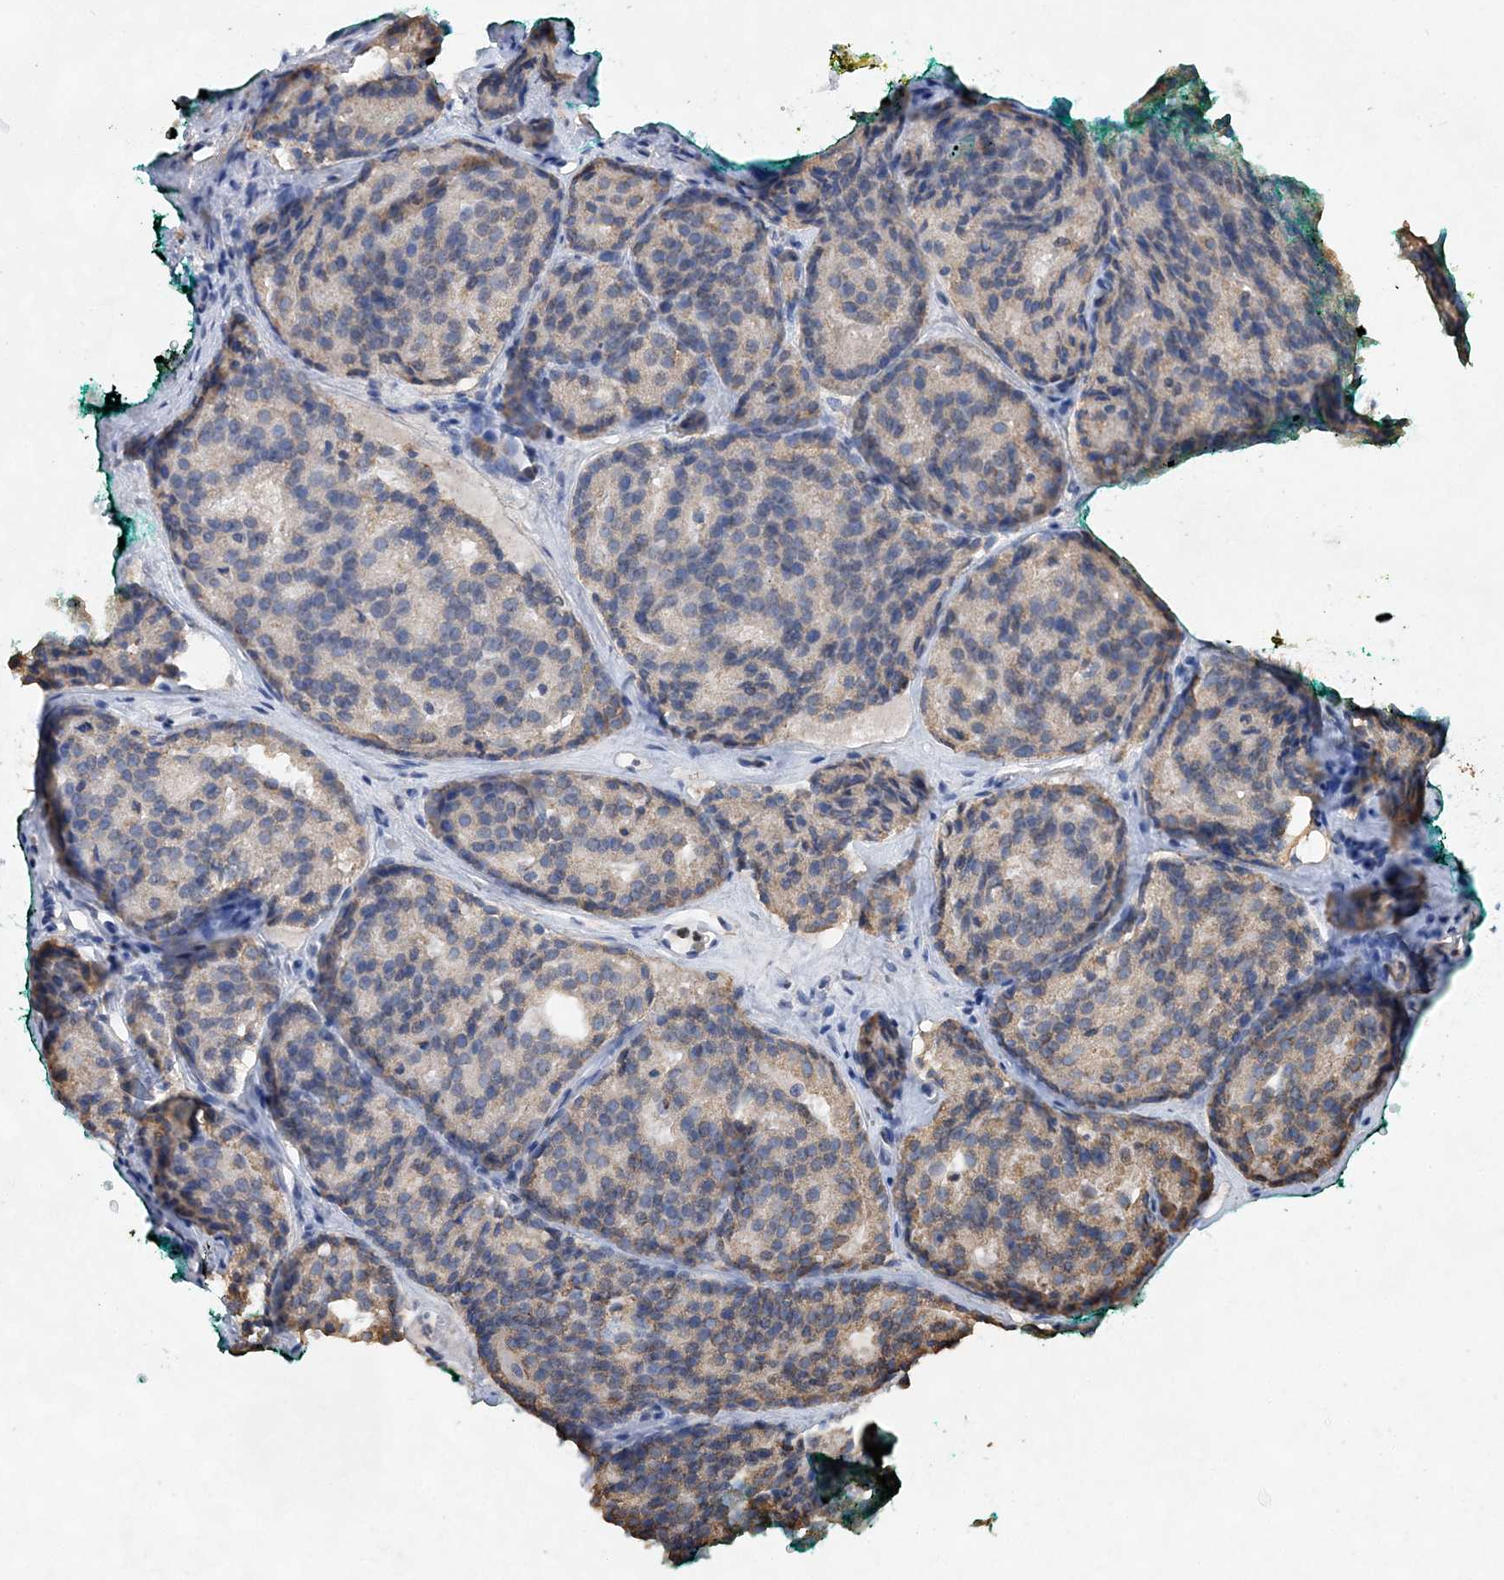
{"staining": {"intensity": "negative", "quantity": "none", "location": "none"}, "tissue": "prostate cancer", "cell_type": "Tumor cells", "image_type": "cancer", "snomed": [{"axis": "morphology", "description": "Adenocarcinoma, High grade"}, {"axis": "topography", "description": "Prostate"}], "caption": "IHC of prostate cancer (adenocarcinoma (high-grade)) demonstrates no expression in tumor cells.", "gene": "WDR12", "patient": {"sex": "male", "age": 64}}